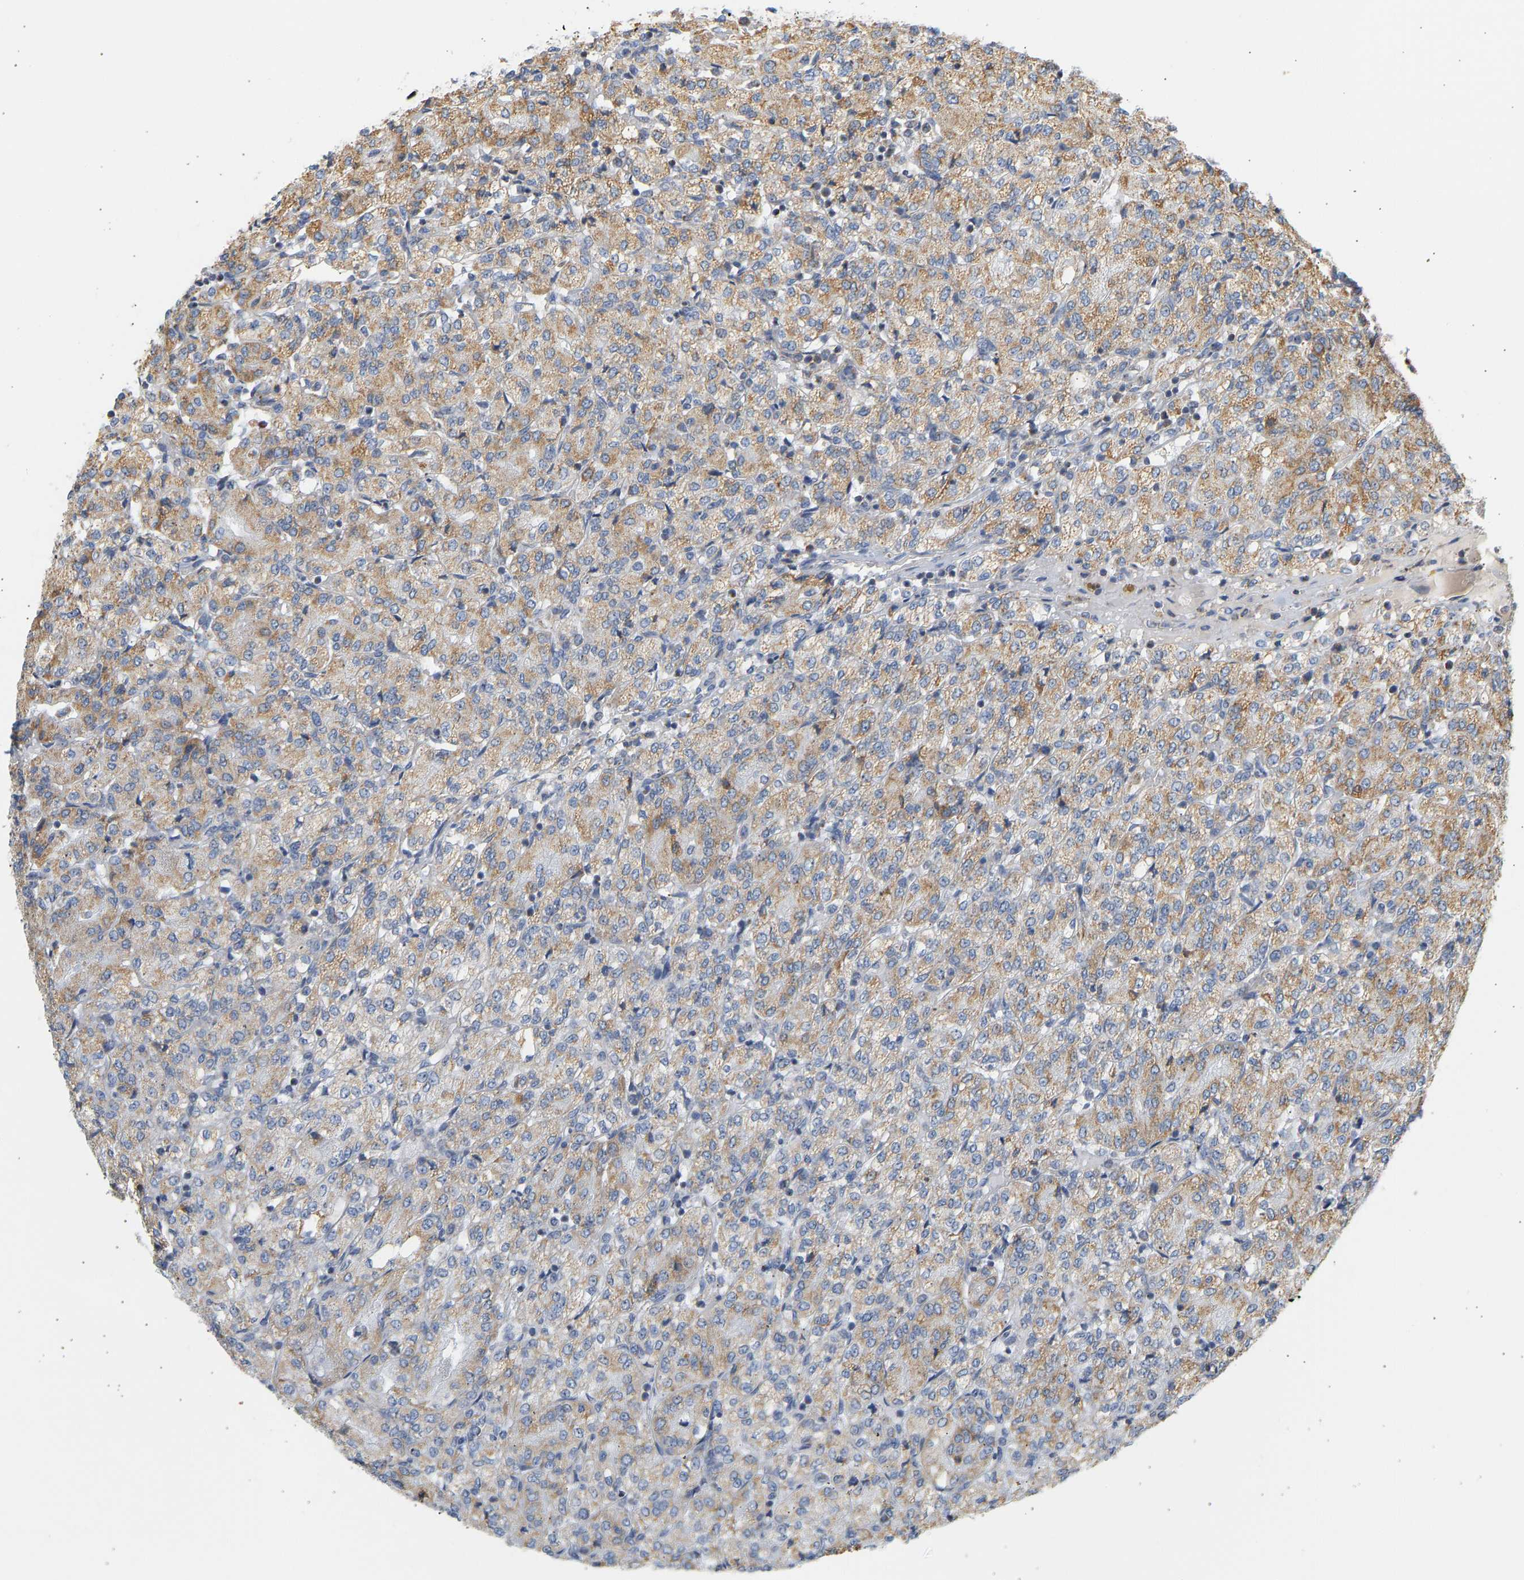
{"staining": {"intensity": "moderate", "quantity": ">75%", "location": "cytoplasmic/membranous"}, "tissue": "renal cancer", "cell_type": "Tumor cells", "image_type": "cancer", "snomed": [{"axis": "morphology", "description": "Adenocarcinoma, NOS"}, {"axis": "topography", "description": "Kidney"}], "caption": "Renal cancer (adenocarcinoma) tissue demonstrates moderate cytoplasmic/membranous staining in about >75% of tumor cells, visualized by immunohistochemistry.", "gene": "GRPEL2", "patient": {"sex": "male", "age": 77}}